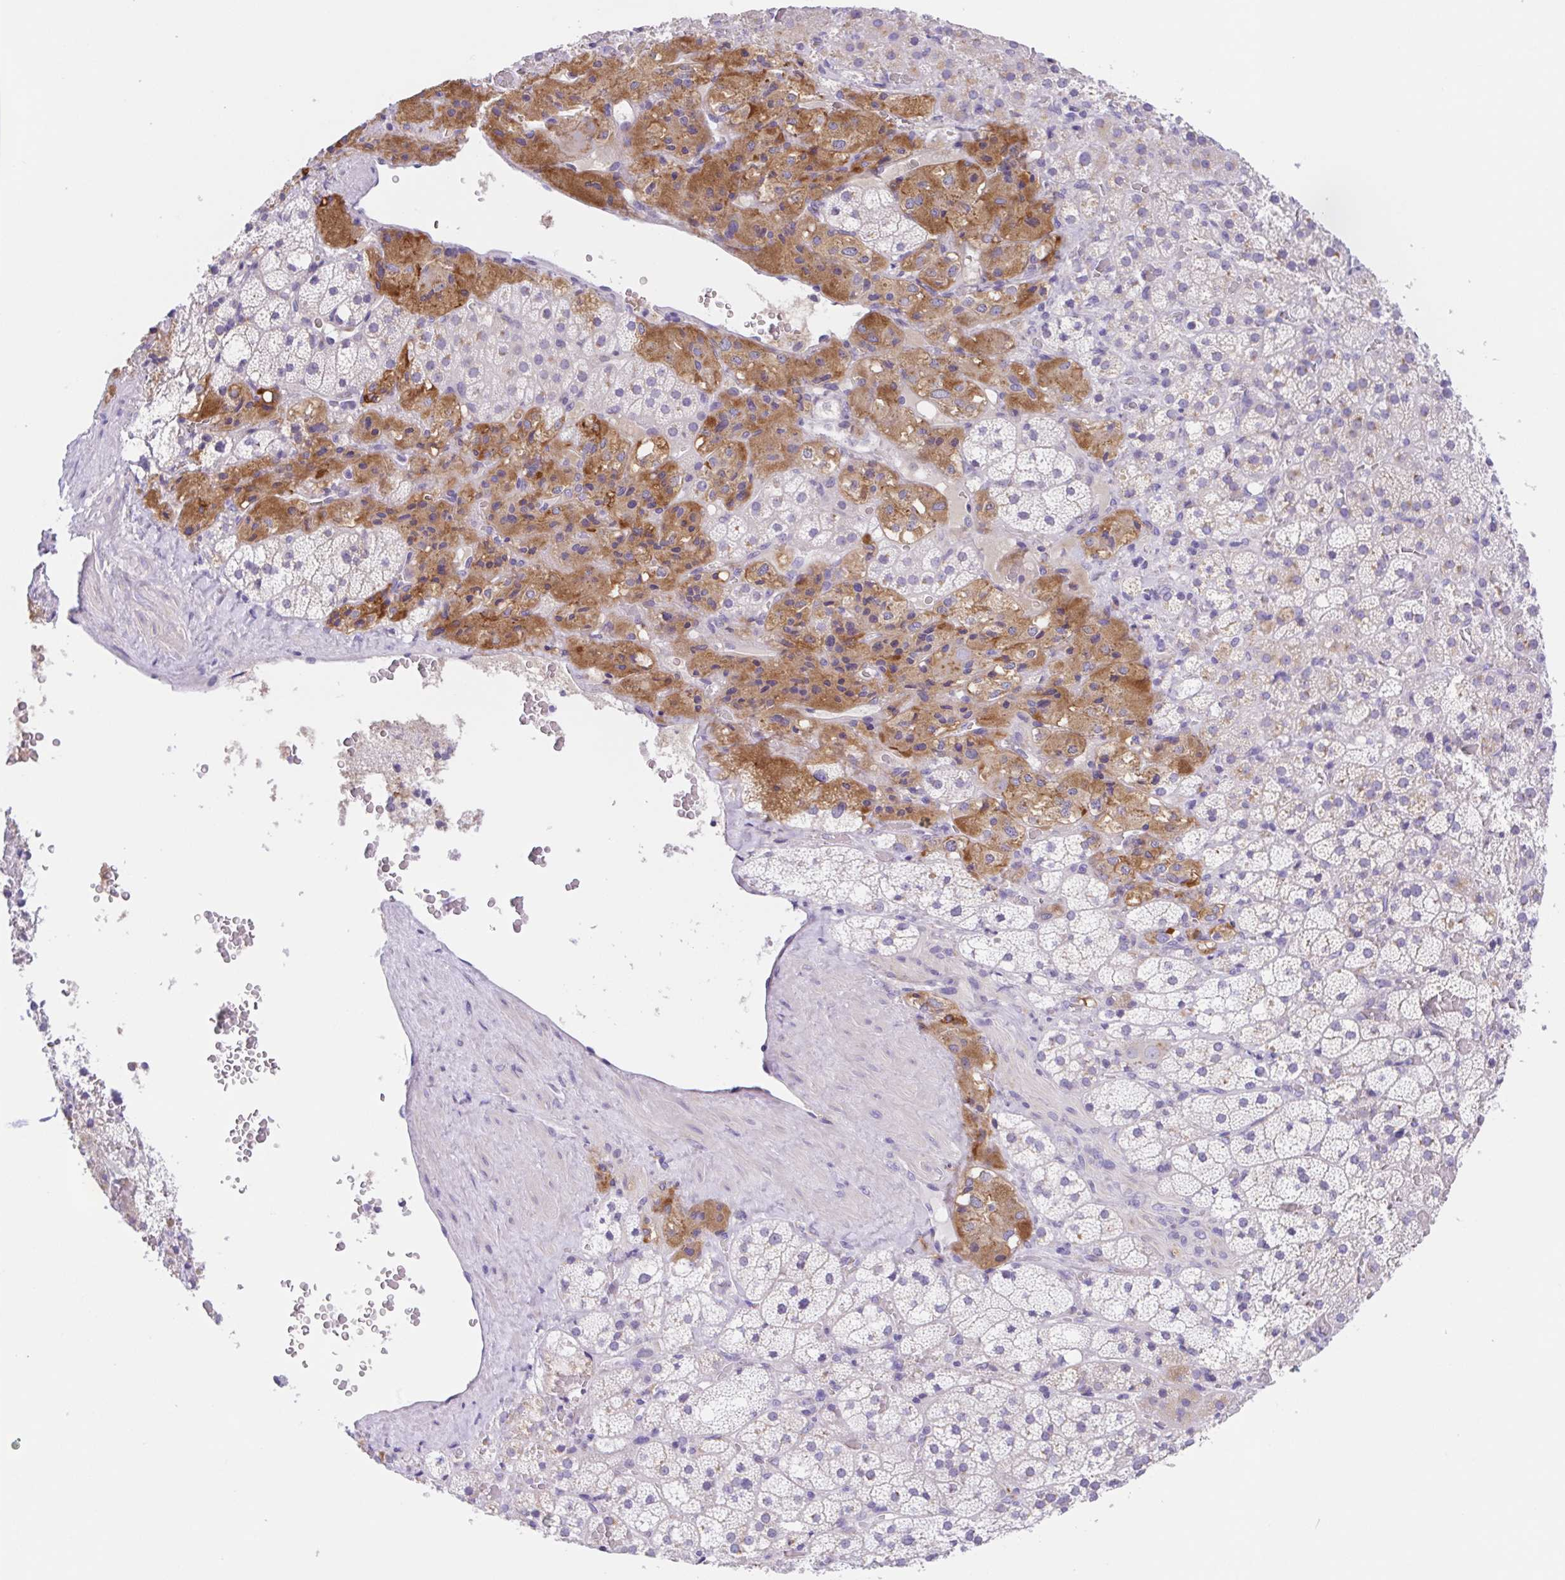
{"staining": {"intensity": "moderate", "quantity": "<25%", "location": "cytoplasmic/membranous"}, "tissue": "adrenal gland", "cell_type": "Glandular cells", "image_type": "normal", "snomed": [{"axis": "morphology", "description": "Normal tissue, NOS"}, {"axis": "topography", "description": "Adrenal gland"}], "caption": "The photomicrograph demonstrates immunohistochemical staining of unremarkable adrenal gland. There is moderate cytoplasmic/membranous staining is appreciated in approximately <25% of glandular cells.", "gene": "SCG3", "patient": {"sex": "male", "age": 53}}